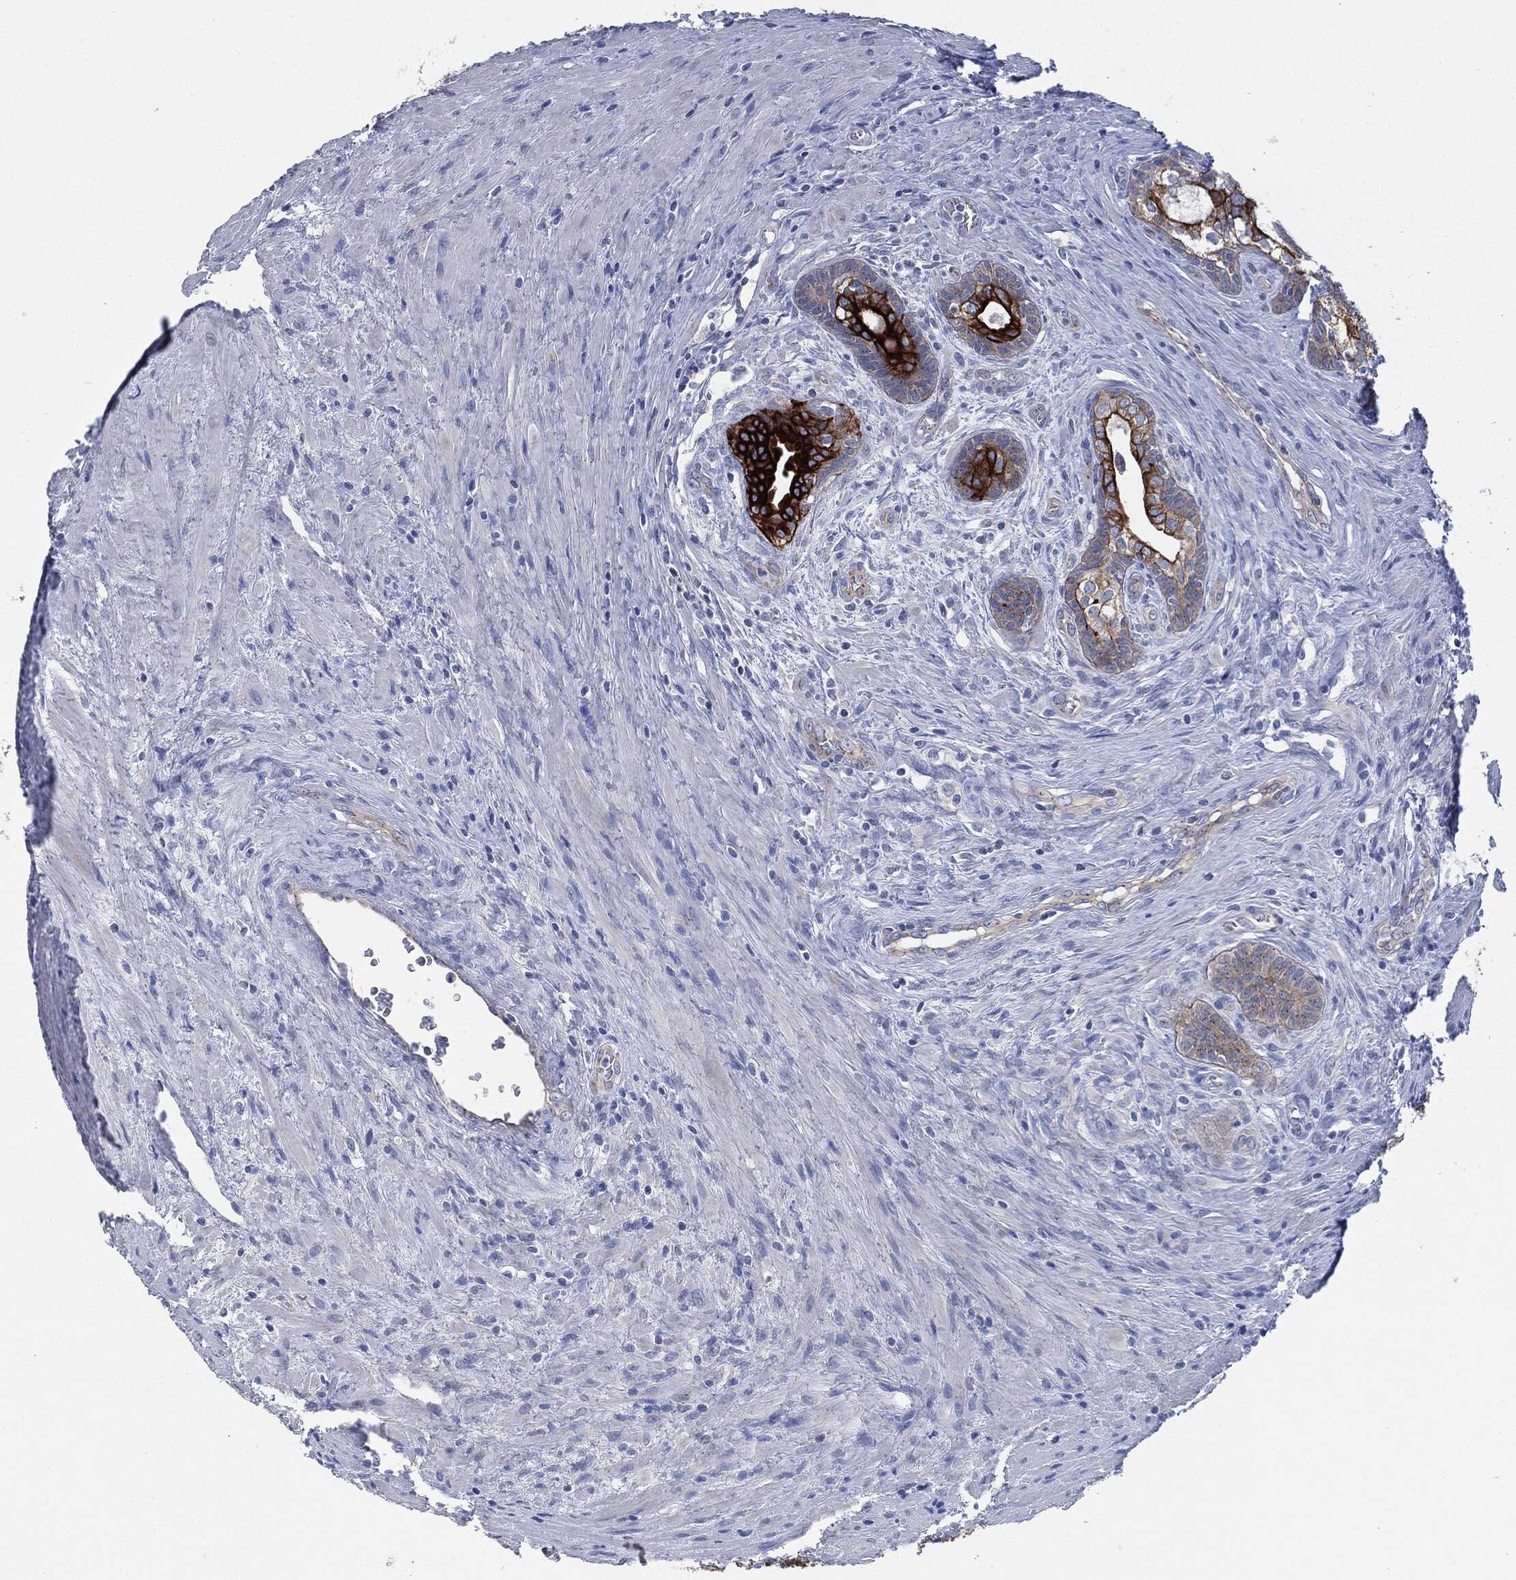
{"staining": {"intensity": "strong", "quantity": "25%-75%", "location": "cytoplasmic/membranous"}, "tissue": "prostate cancer", "cell_type": "Tumor cells", "image_type": "cancer", "snomed": [{"axis": "morphology", "description": "Adenocarcinoma, NOS"}, {"axis": "morphology", "description": "Adenocarcinoma, High grade"}, {"axis": "topography", "description": "Prostate"}], "caption": "This histopathology image reveals immunohistochemistry (IHC) staining of human prostate cancer (high-grade adenocarcinoma), with high strong cytoplasmic/membranous expression in approximately 25%-75% of tumor cells.", "gene": "SHROOM2", "patient": {"sex": "male", "age": 61}}